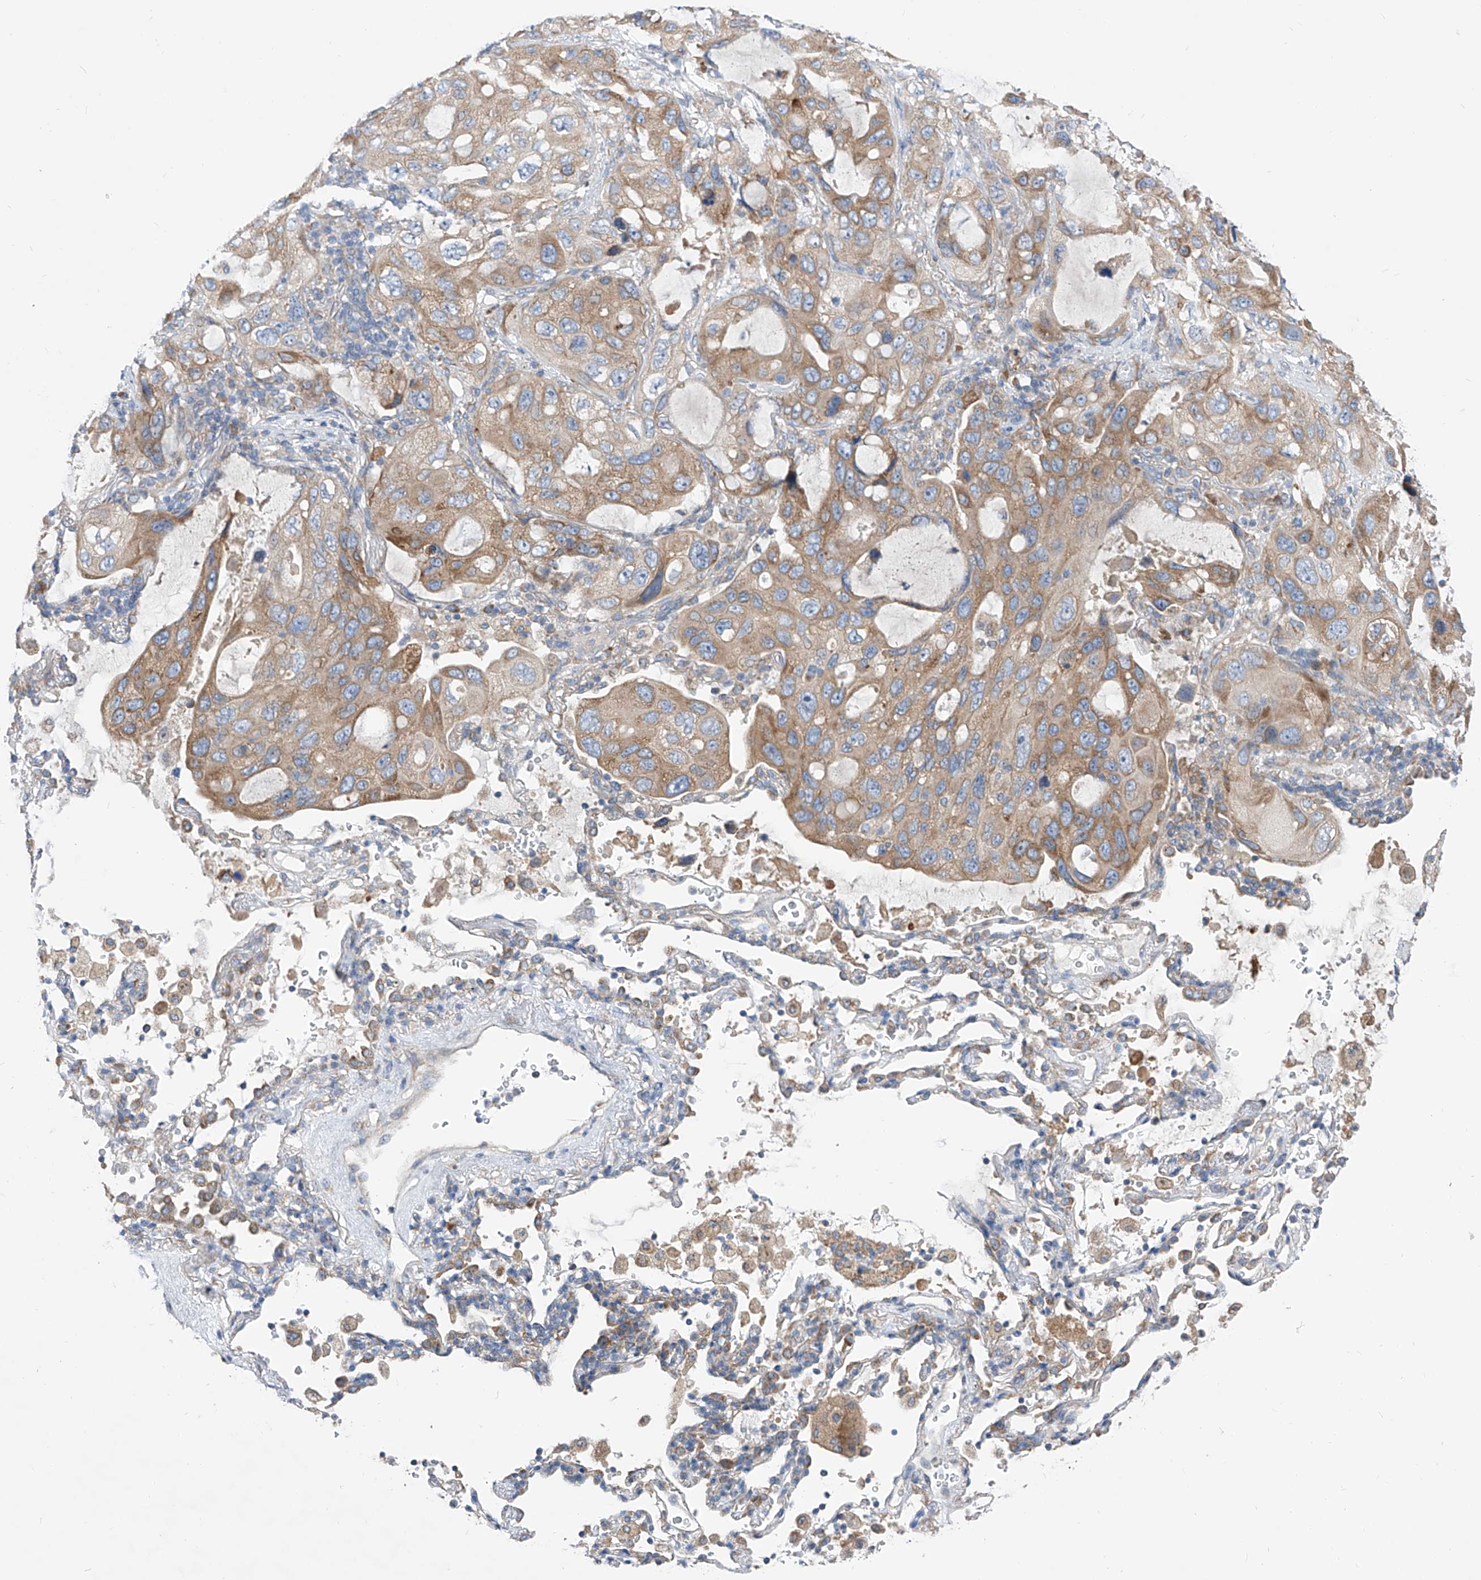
{"staining": {"intensity": "moderate", "quantity": ">75%", "location": "cytoplasmic/membranous"}, "tissue": "lung cancer", "cell_type": "Tumor cells", "image_type": "cancer", "snomed": [{"axis": "morphology", "description": "Squamous cell carcinoma, NOS"}, {"axis": "topography", "description": "Lung"}], "caption": "This is a micrograph of IHC staining of lung squamous cell carcinoma, which shows moderate staining in the cytoplasmic/membranous of tumor cells.", "gene": "UFL1", "patient": {"sex": "female", "age": 73}}